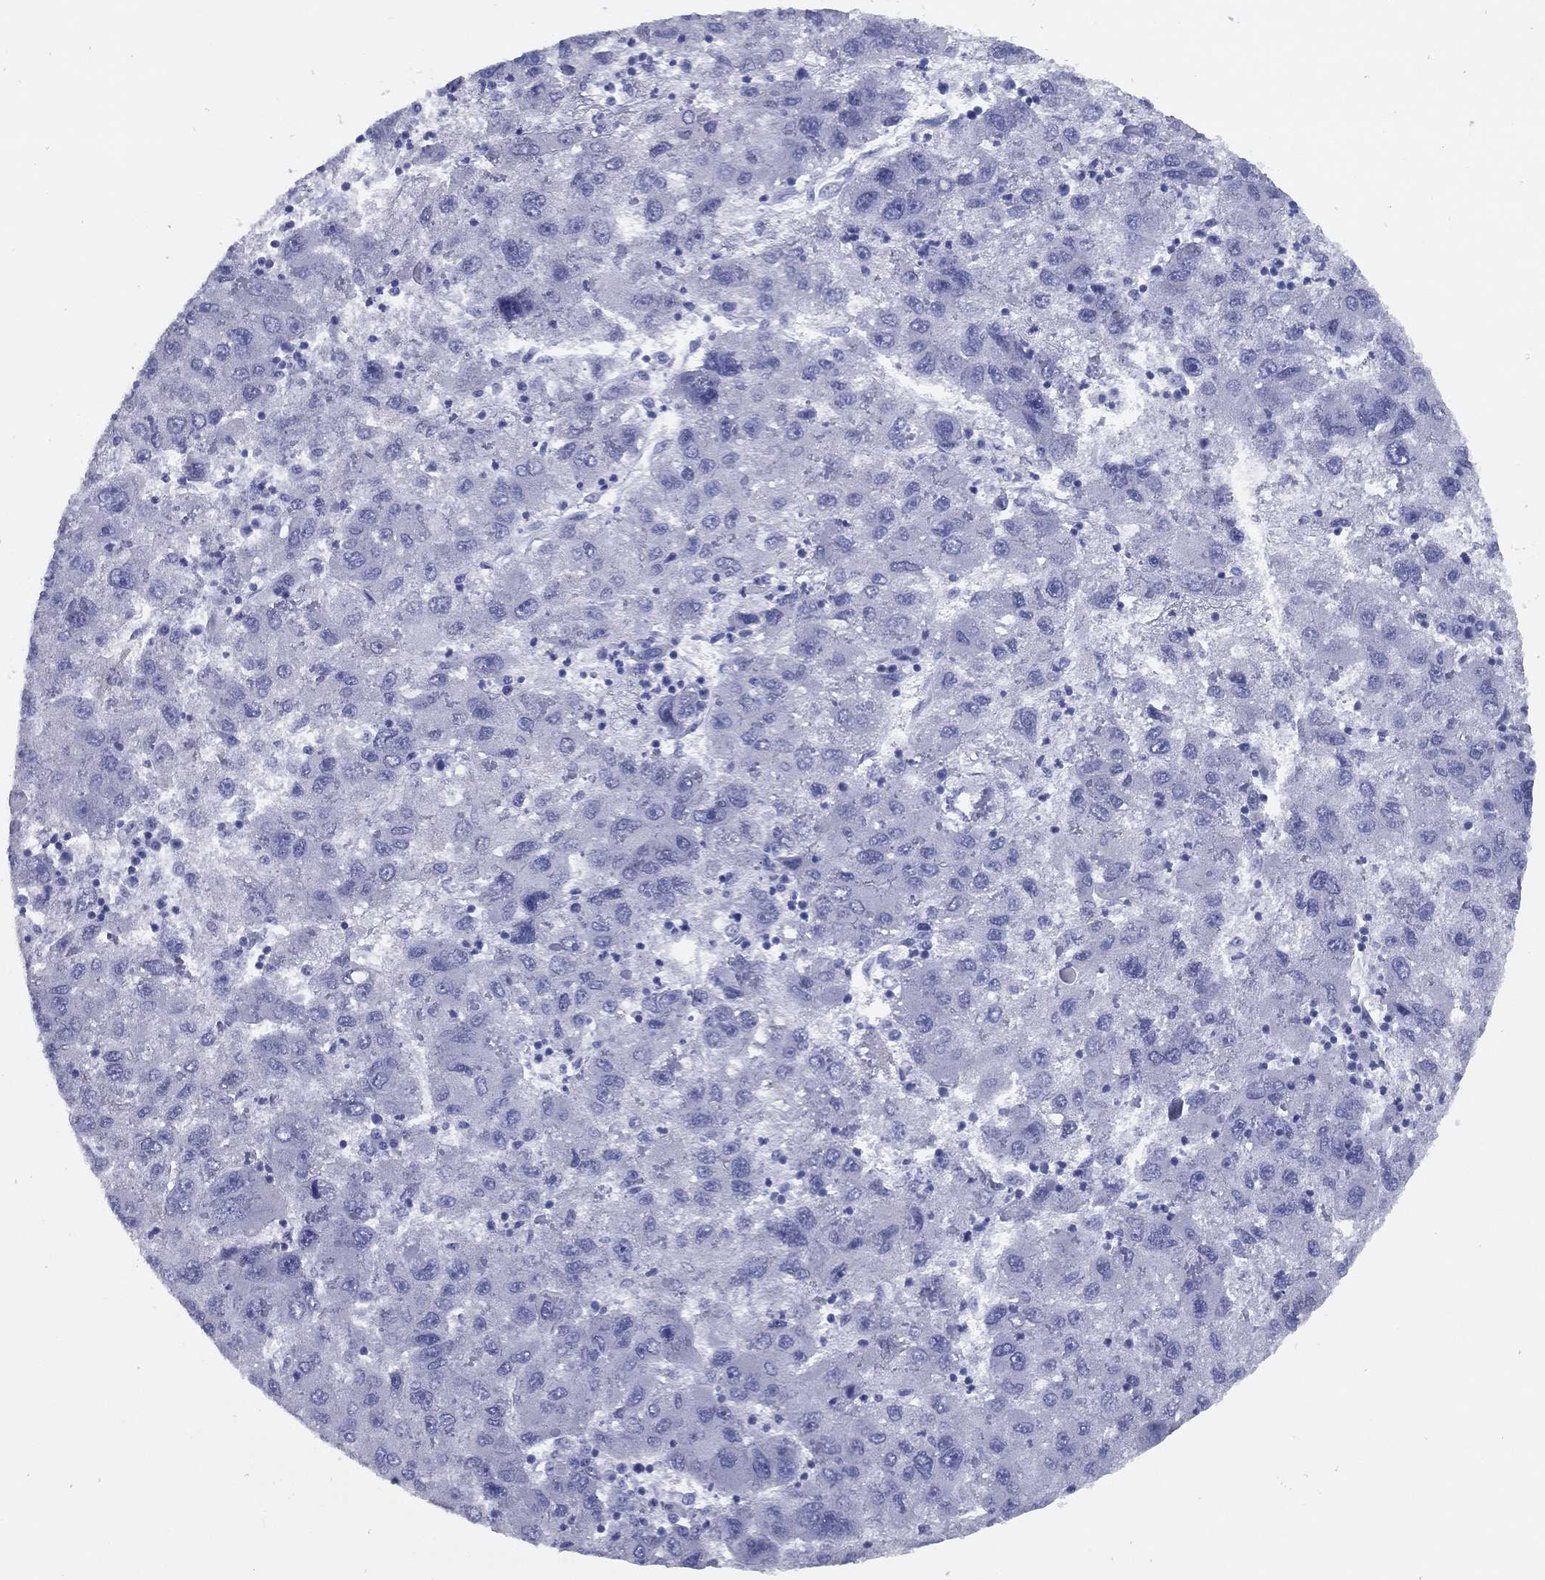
{"staining": {"intensity": "negative", "quantity": "none", "location": "none"}, "tissue": "liver cancer", "cell_type": "Tumor cells", "image_type": "cancer", "snomed": [{"axis": "morphology", "description": "Carcinoma, Hepatocellular, NOS"}, {"axis": "topography", "description": "Liver"}], "caption": "Immunohistochemical staining of liver hepatocellular carcinoma displays no significant positivity in tumor cells. Brightfield microscopy of IHC stained with DAB (3,3'-diaminobenzidine) (brown) and hematoxylin (blue), captured at high magnification.", "gene": "TMEM252", "patient": {"sex": "male", "age": 75}}